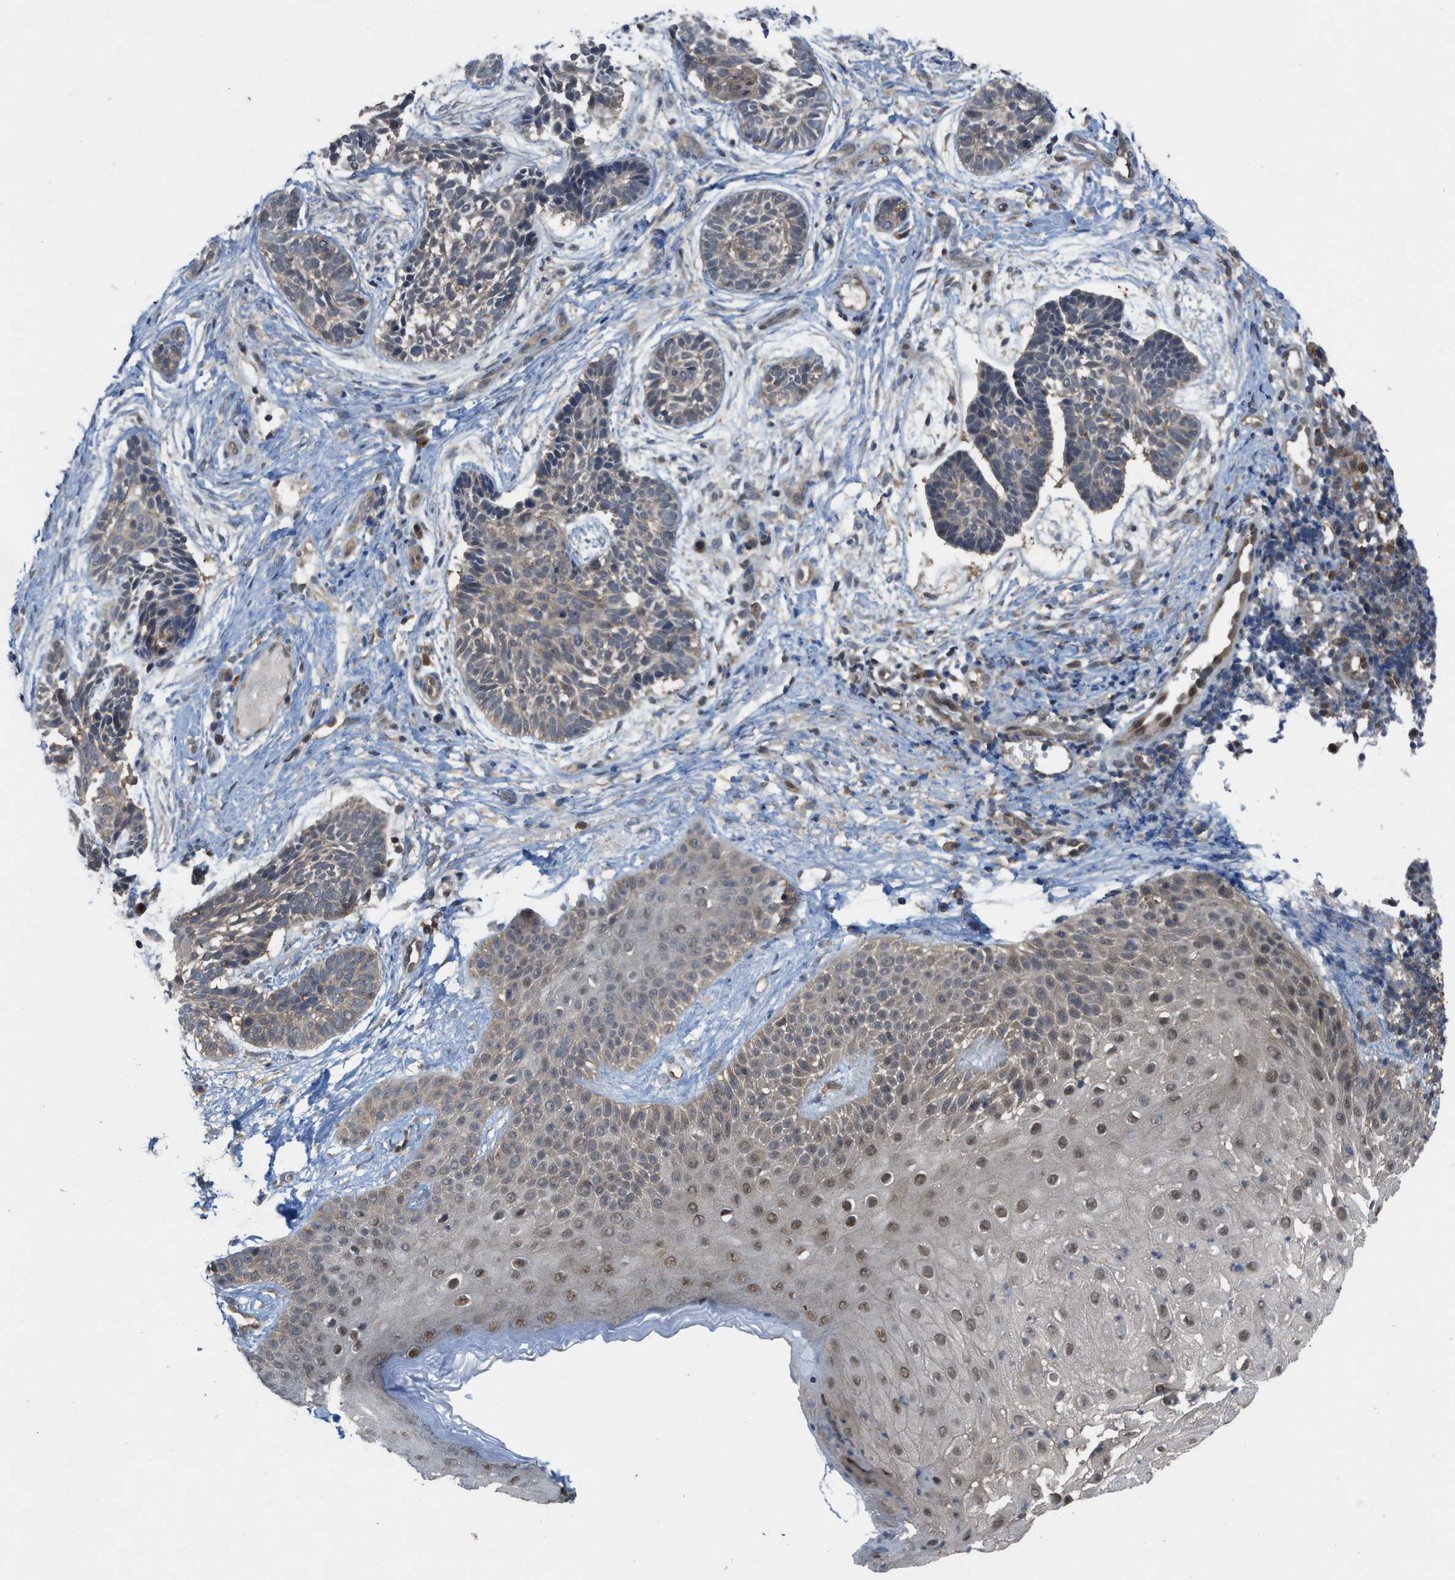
{"staining": {"intensity": "weak", "quantity": ">75%", "location": "cytoplasmic/membranous"}, "tissue": "skin cancer", "cell_type": "Tumor cells", "image_type": "cancer", "snomed": [{"axis": "morphology", "description": "Normal tissue, NOS"}, {"axis": "morphology", "description": "Basal cell carcinoma"}, {"axis": "topography", "description": "Skin"}], "caption": "Skin basal cell carcinoma was stained to show a protein in brown. There is low levels of weak cytoplasmic/membranous staining in about >75% of tumor cells.", "gene": "PLAA", "patient": {"sex": "male", "age": 63}}